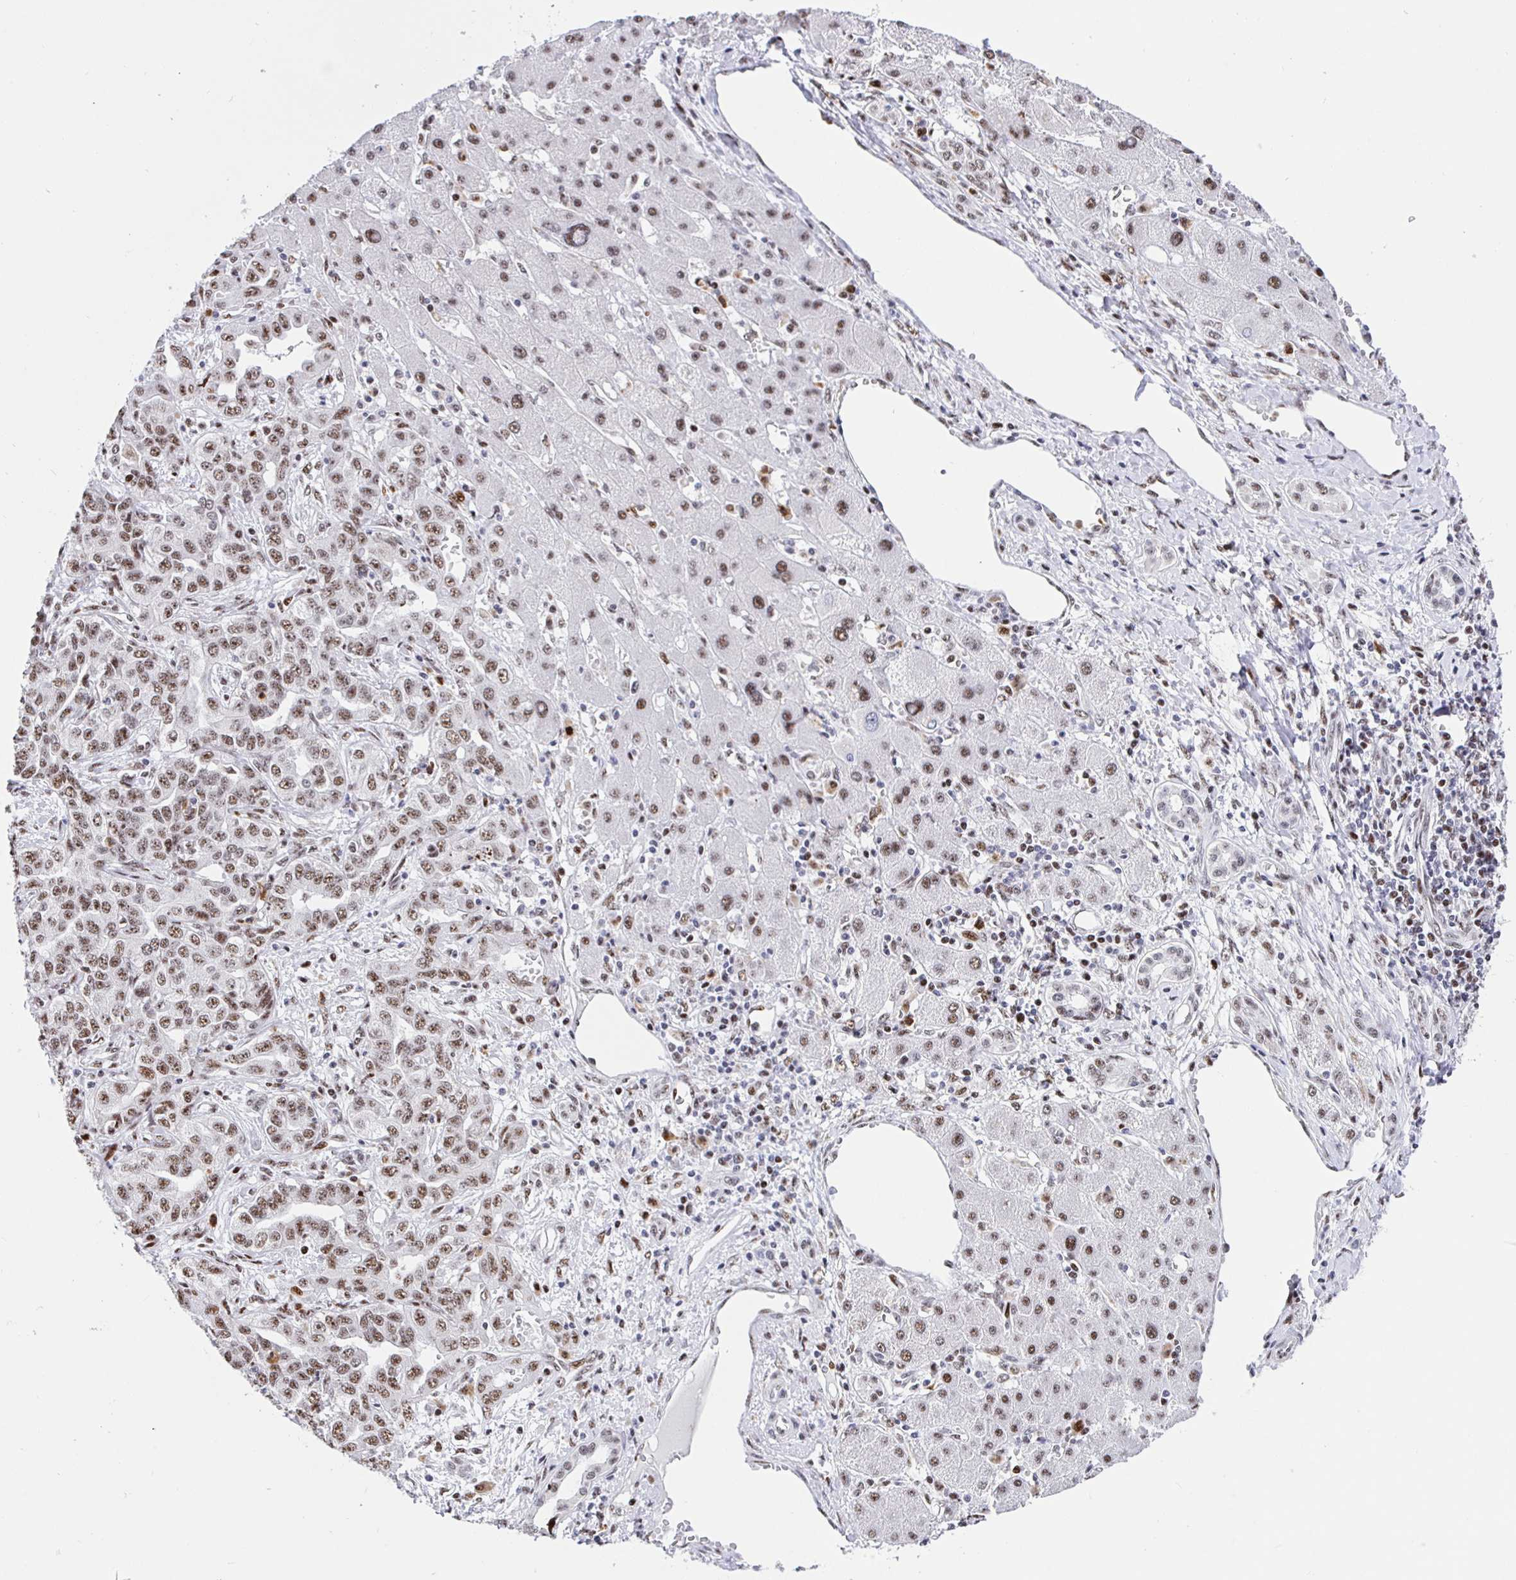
{"staining": {"intensity": "moderate", "quantity": ">75%", "location": "nuclear"}, "tissue": "liver cancer", "cell_type": "Tumor cells", "image_type": "cancer", "snomed": [{"axis": "morphology", "description": "Cholangiocarcinoma"}, {"axis": "topography", "description": "Liver"}], "caption": "Liver cancer stained for a protein reveals moderate nuclear positivity in tumor cells. (DAB IHC with brightfield microscopy, high magnification).", "gene": "SETD5", "patient": {"sex": "male", "age": 59}}